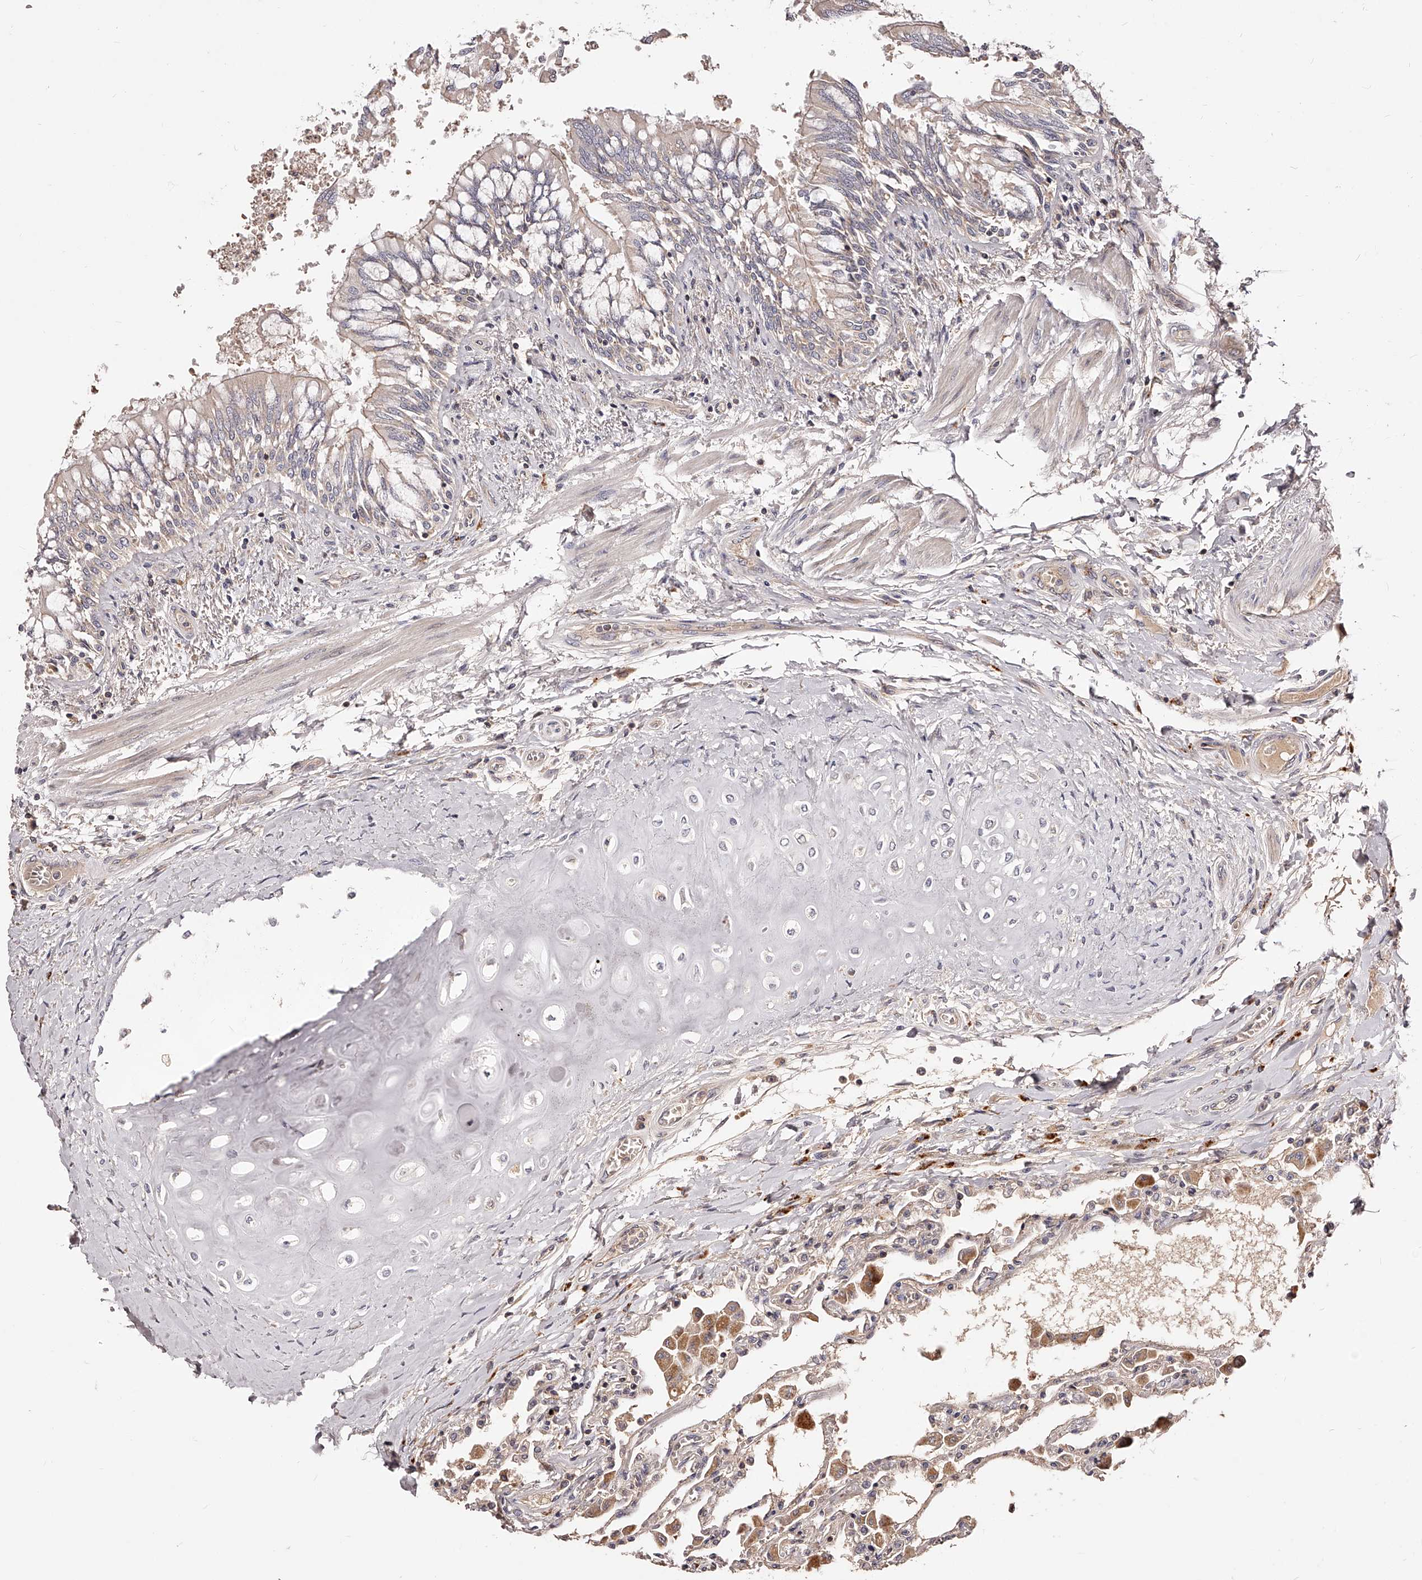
{"staining": {"intensity": "weak", "quantity": "25%-75%", "location": "cytoplasmic/membranous"}, "tissue": "lung", "cell_type": "Alveolar cells", "image_type": "normal", "snomed": [{"axis": "morphology", "description": "Normal tissue, NOS"}, {"axis": "topography", "description": "Bronchus"}, {"axis": "topography", "description": "Lung"}], "caption": "High-magnification brightfield microscopy of unremarkable lung stained with DAB (brown) and counterstained with hematoxylin (blue). alveolar cells exhibit weak cytoplasmic/membranous positivity is present in approximately25%-75% of cells.", "gene": "PHACTR1", "patient": {"sex": "female", "age": 49}}